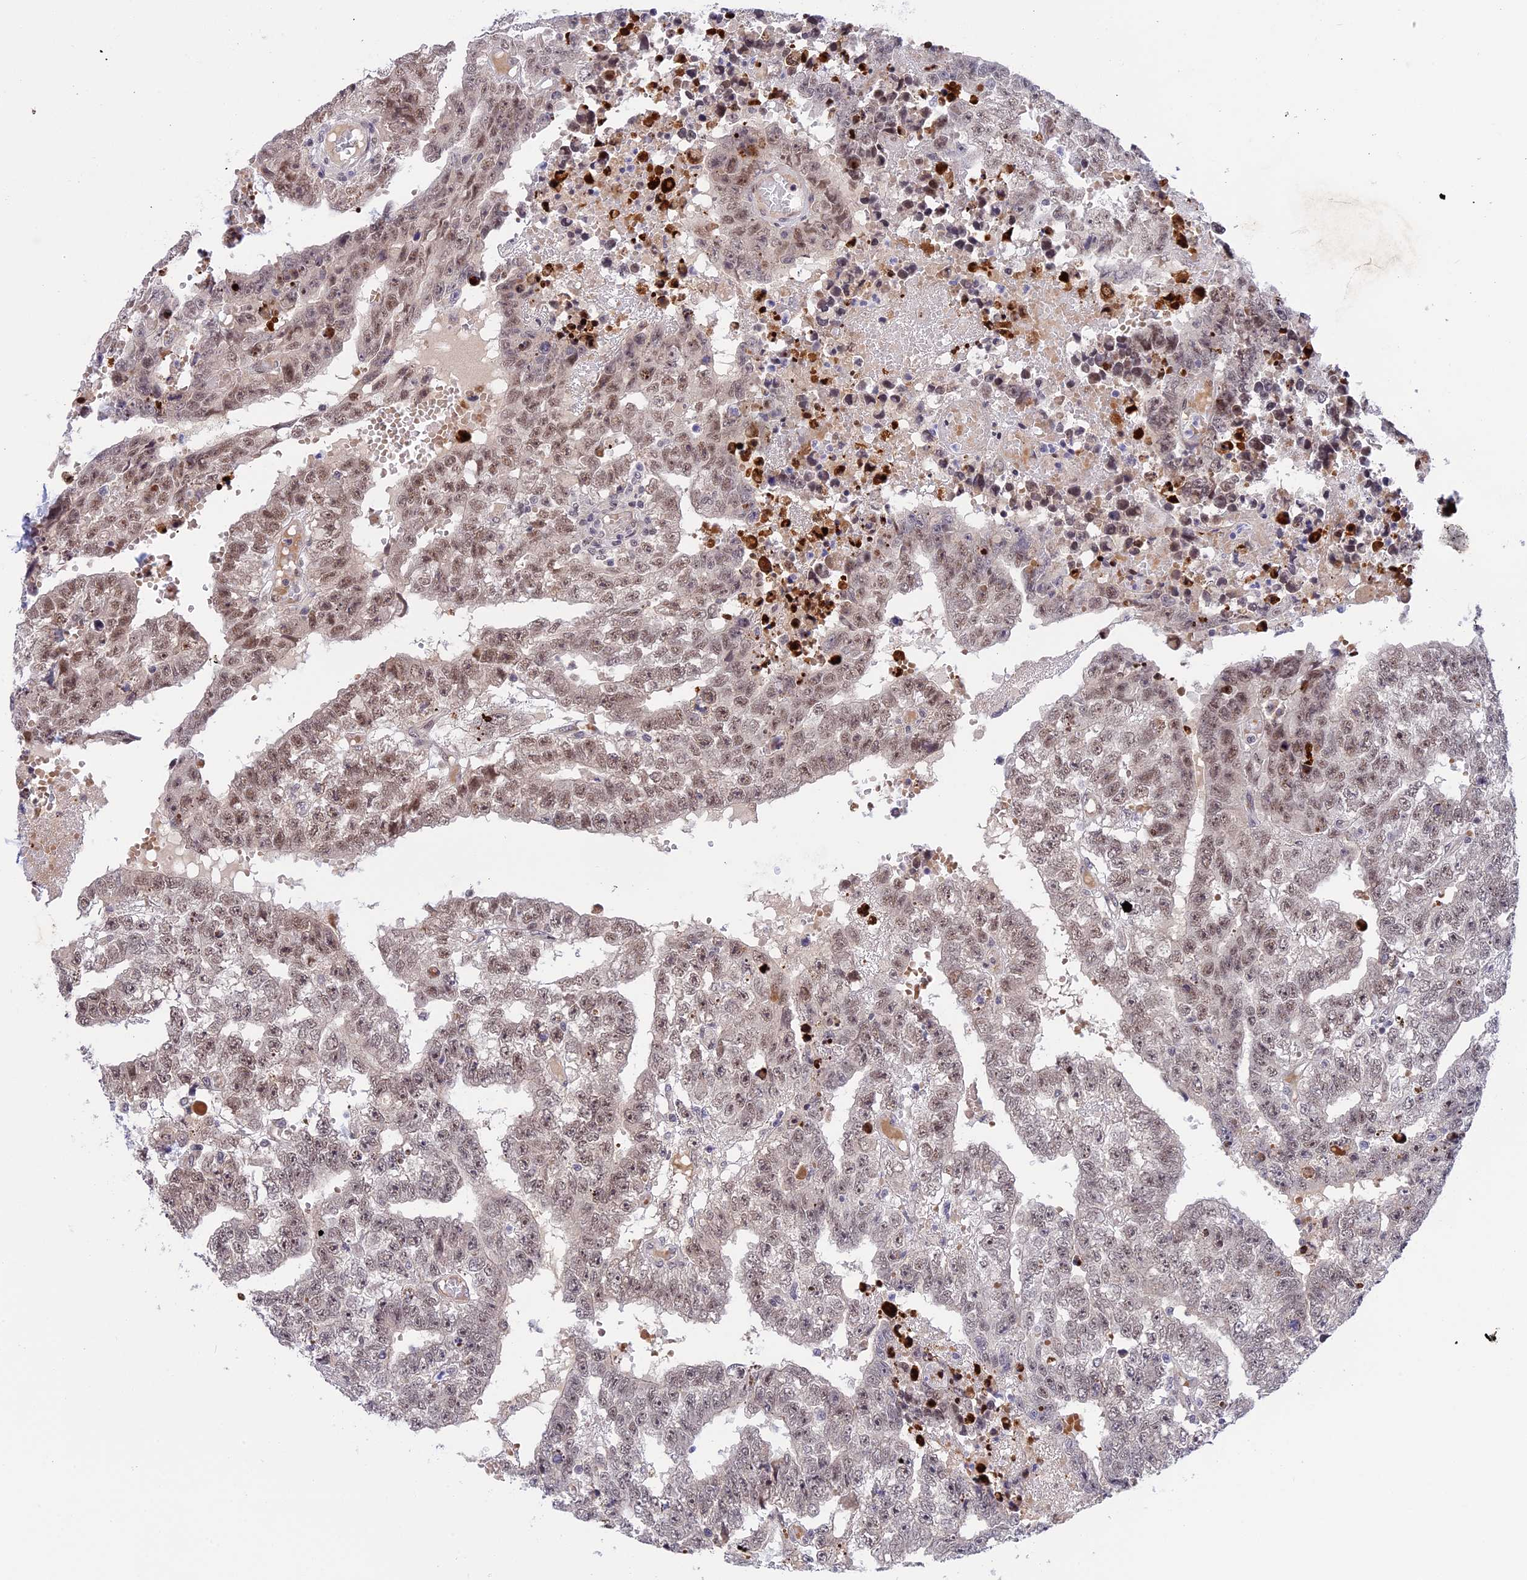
{"staining": {"intensity": "moderate", "quantity": "25%-75%", "location": "nuclear"}, "tissue": "testis cancer", "cell_type": "Tumor cells", "image_type": "cancer", "snomed": [{"axis": "morphology", "description": "Carcinoma, Embryonal, NOS"}, {"axis": "topography", "description": "Testis"}], "caption": "Immunohistochemistry micrograph of neoplastic tissue: testis cancer (embryonal carcinoma) stained using IHC shows medium levels of moderate protein expression localized specifically in the nuclear of tumor cells, appearing as a nuclear brown color.", "gene": "POLR2C", "patient": {"sex": "male", "age": 25}}